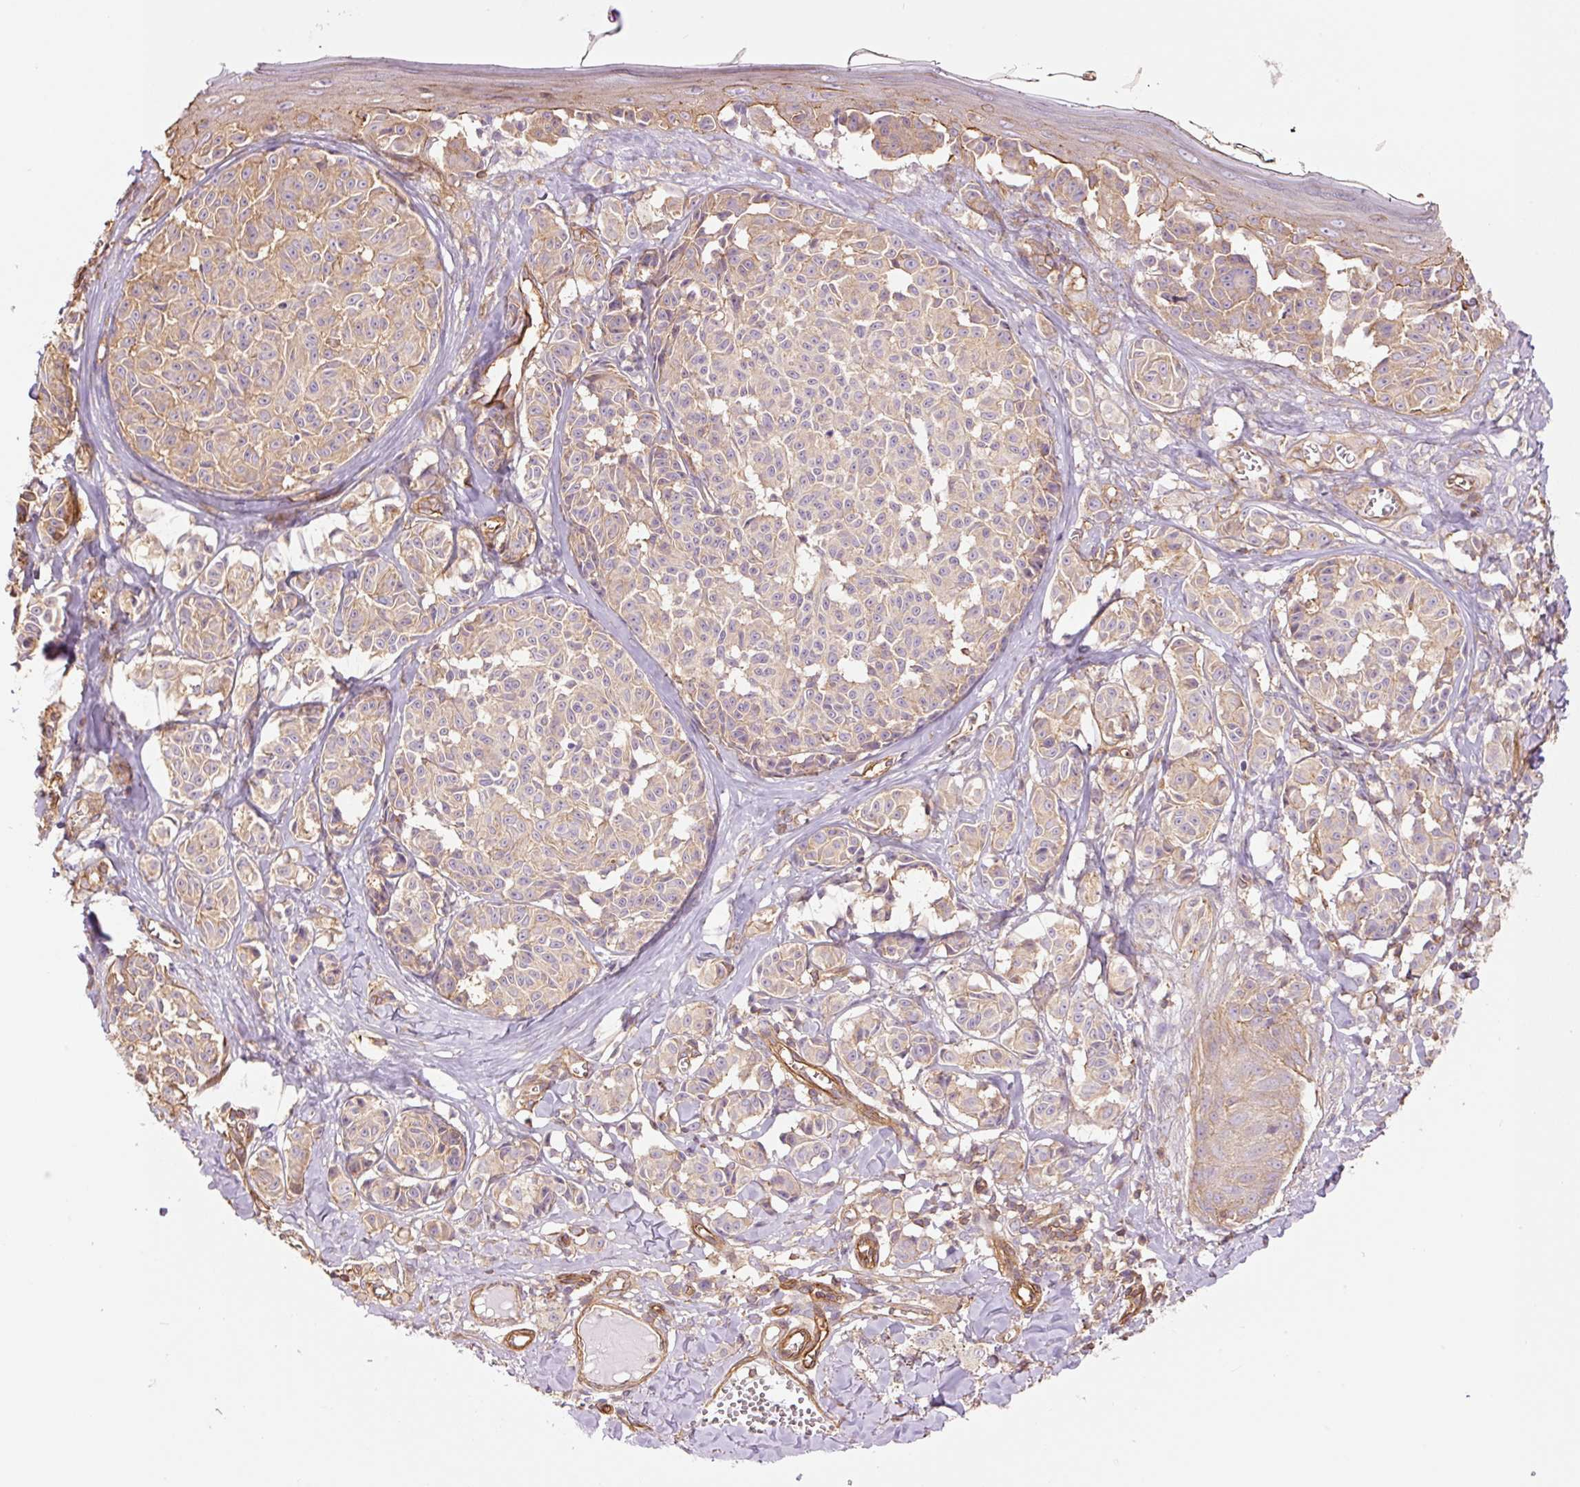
{"staining": {"intensity": "weak", "quantity": ">75%", "location": "cytoplasmic/membranous"}, "tissue": "melanoma", "cell_type": "Tumor cells", "image_type": "cancer", "snomed": [{"axis": "morphology", "description": "Malignant melanoma, NOS"}, {"axis": "topography", "description": "Skin"}], "caption": "Protein analysis of melanoma tissue demonstrates weak cytoplasmic/membranous expression in about >75% of tumor cells.", "gene": "PPP1R1B", "patient": {"sex": "female", "age": 43}}